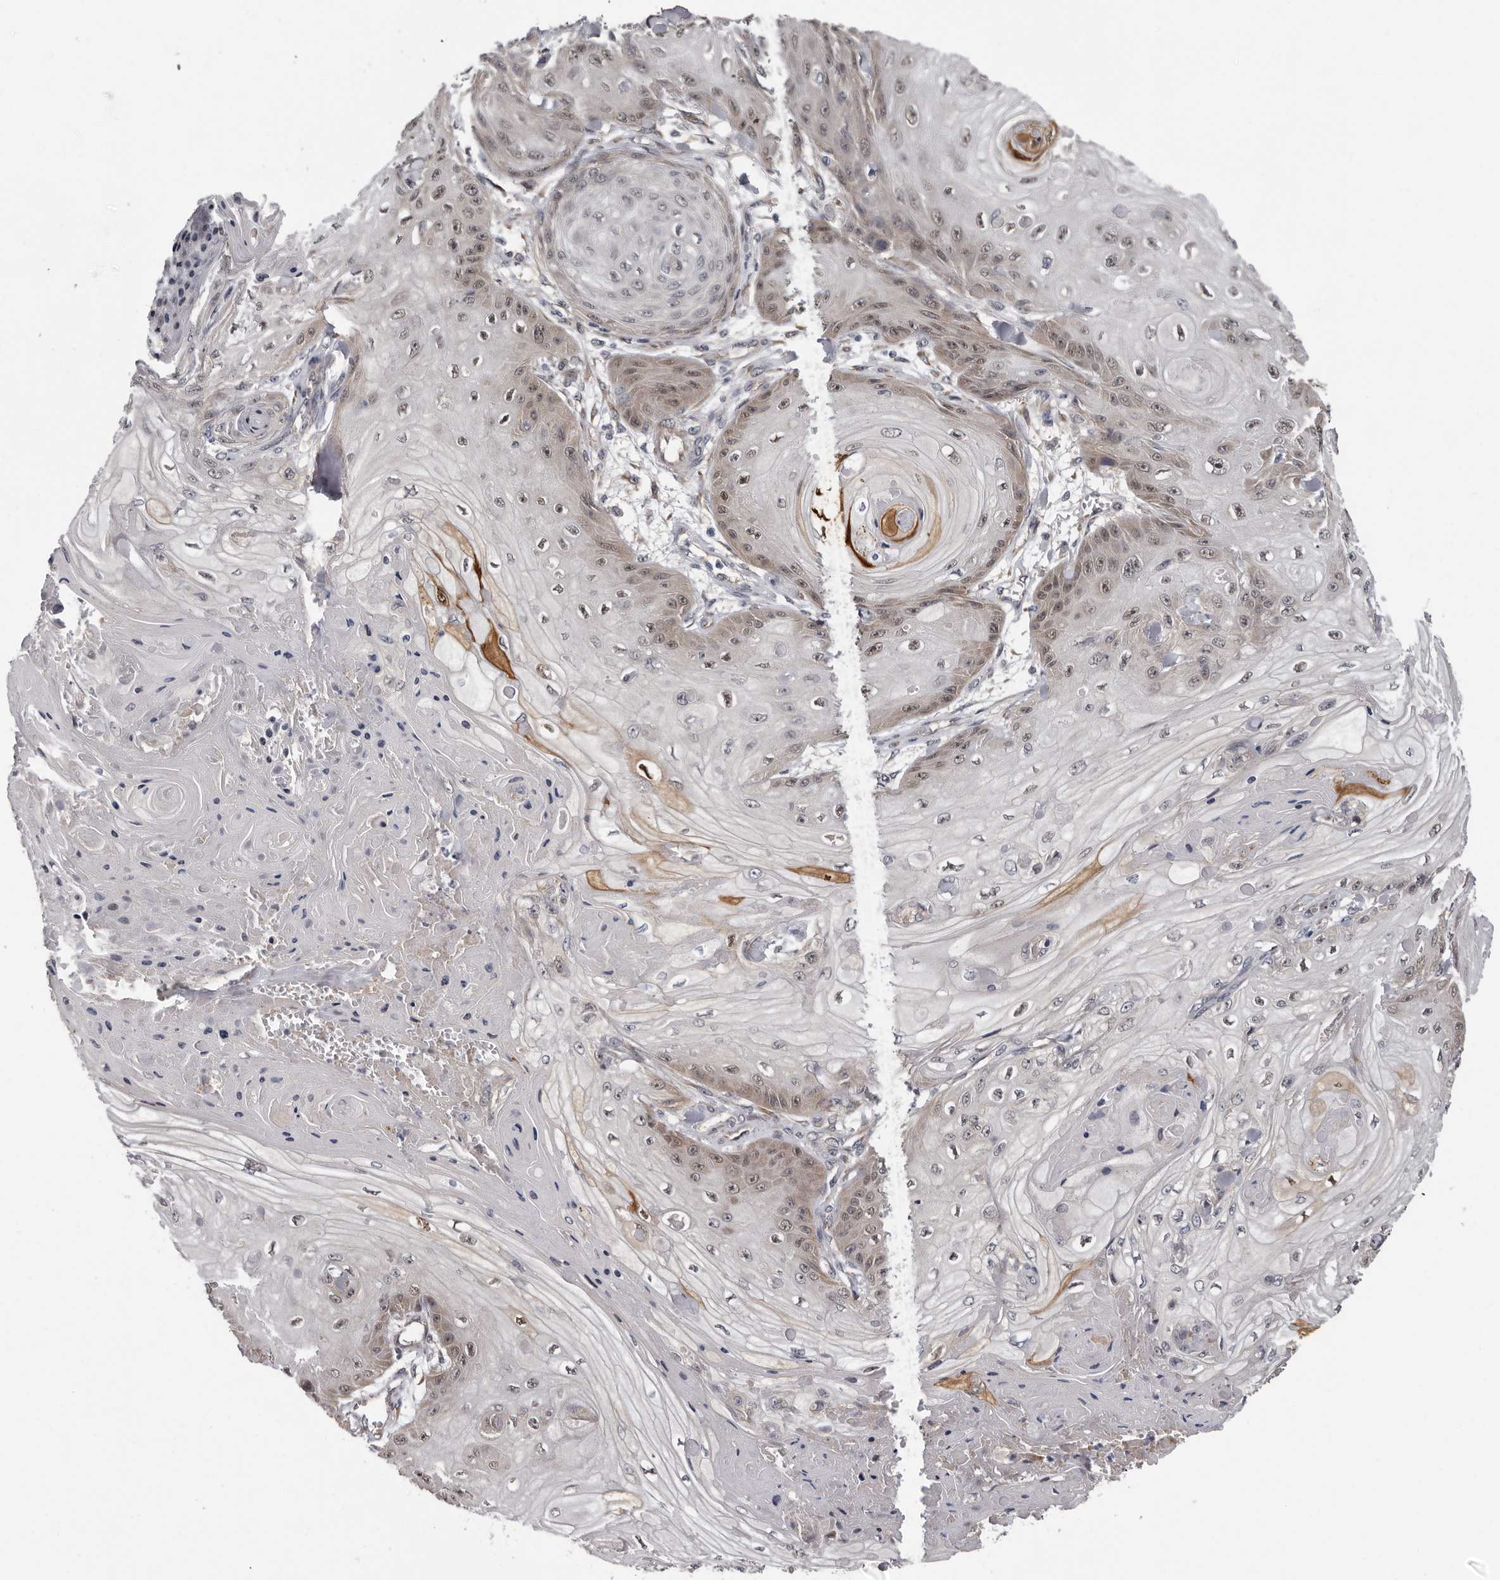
{"staining": {"intensity": "weak", "quantity": "25%-75%", "location": "cytoplasmic/membranous,nuclear"}, "tissue": "skin cancer", "cell_type": "Tumor cells", "image_type": "cancer", "snomed": [{"axis": "morphology", "description": "Squamous cell carcinoma, NOS"}, {"axis": "topography", "description": "Skin"}], "caption": "A low amount of weak cytoplasmic/membranous and nuclear expression is identified in about 25%-75% of tumor cells in skin cancer (squamous cell carcinoma) tissue.", "gene": "MED8", "patient": {"sex": "male", "age": 74}}